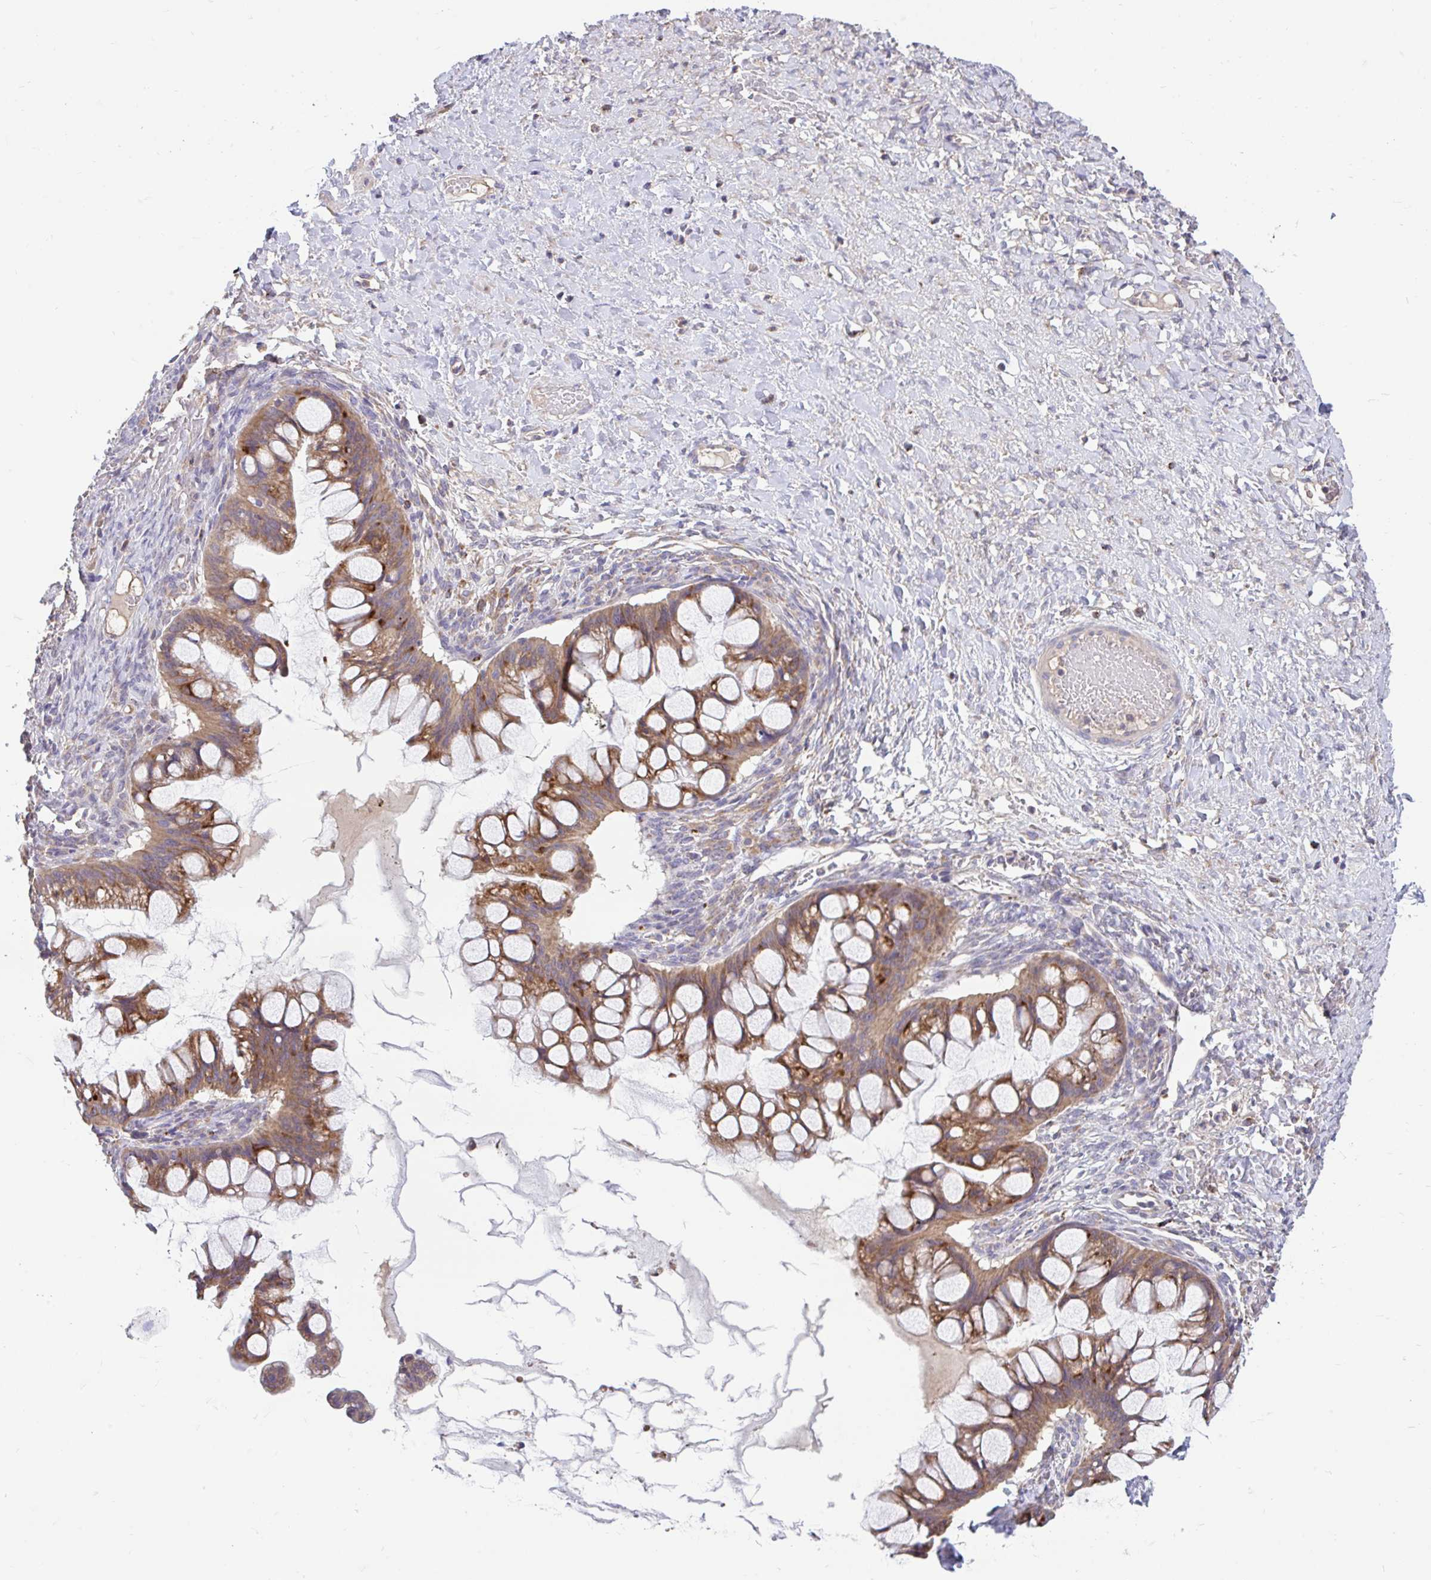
{"staining": {"intensity": "moderate", "quantity": ">75%", "location": "cytoplasmic/membranous"}, "tissue": "ovarian cancer", "cell_type": "Tumor cells", "image_type": "cancer", "snomed": [{"axis": "morphology", "description": "Cystadenocarcinoma, mucinous, NOS"}, {"axis": "topography", "description": "Ovary"}], "caption": "Immunohistochemistry (IHC) photomicrograph of neoplastic tissue: human ovarian mucinous cystadenocarcinoma stained using IHC displays medium levels of moderate protein expression localized specifically in the cytoplasmic/membranous of tumor cells, appearing as a cytoplasmic/membranous brown color.", "gene": "RALBP1", "patient": {"sex": "female", "age": 73}}